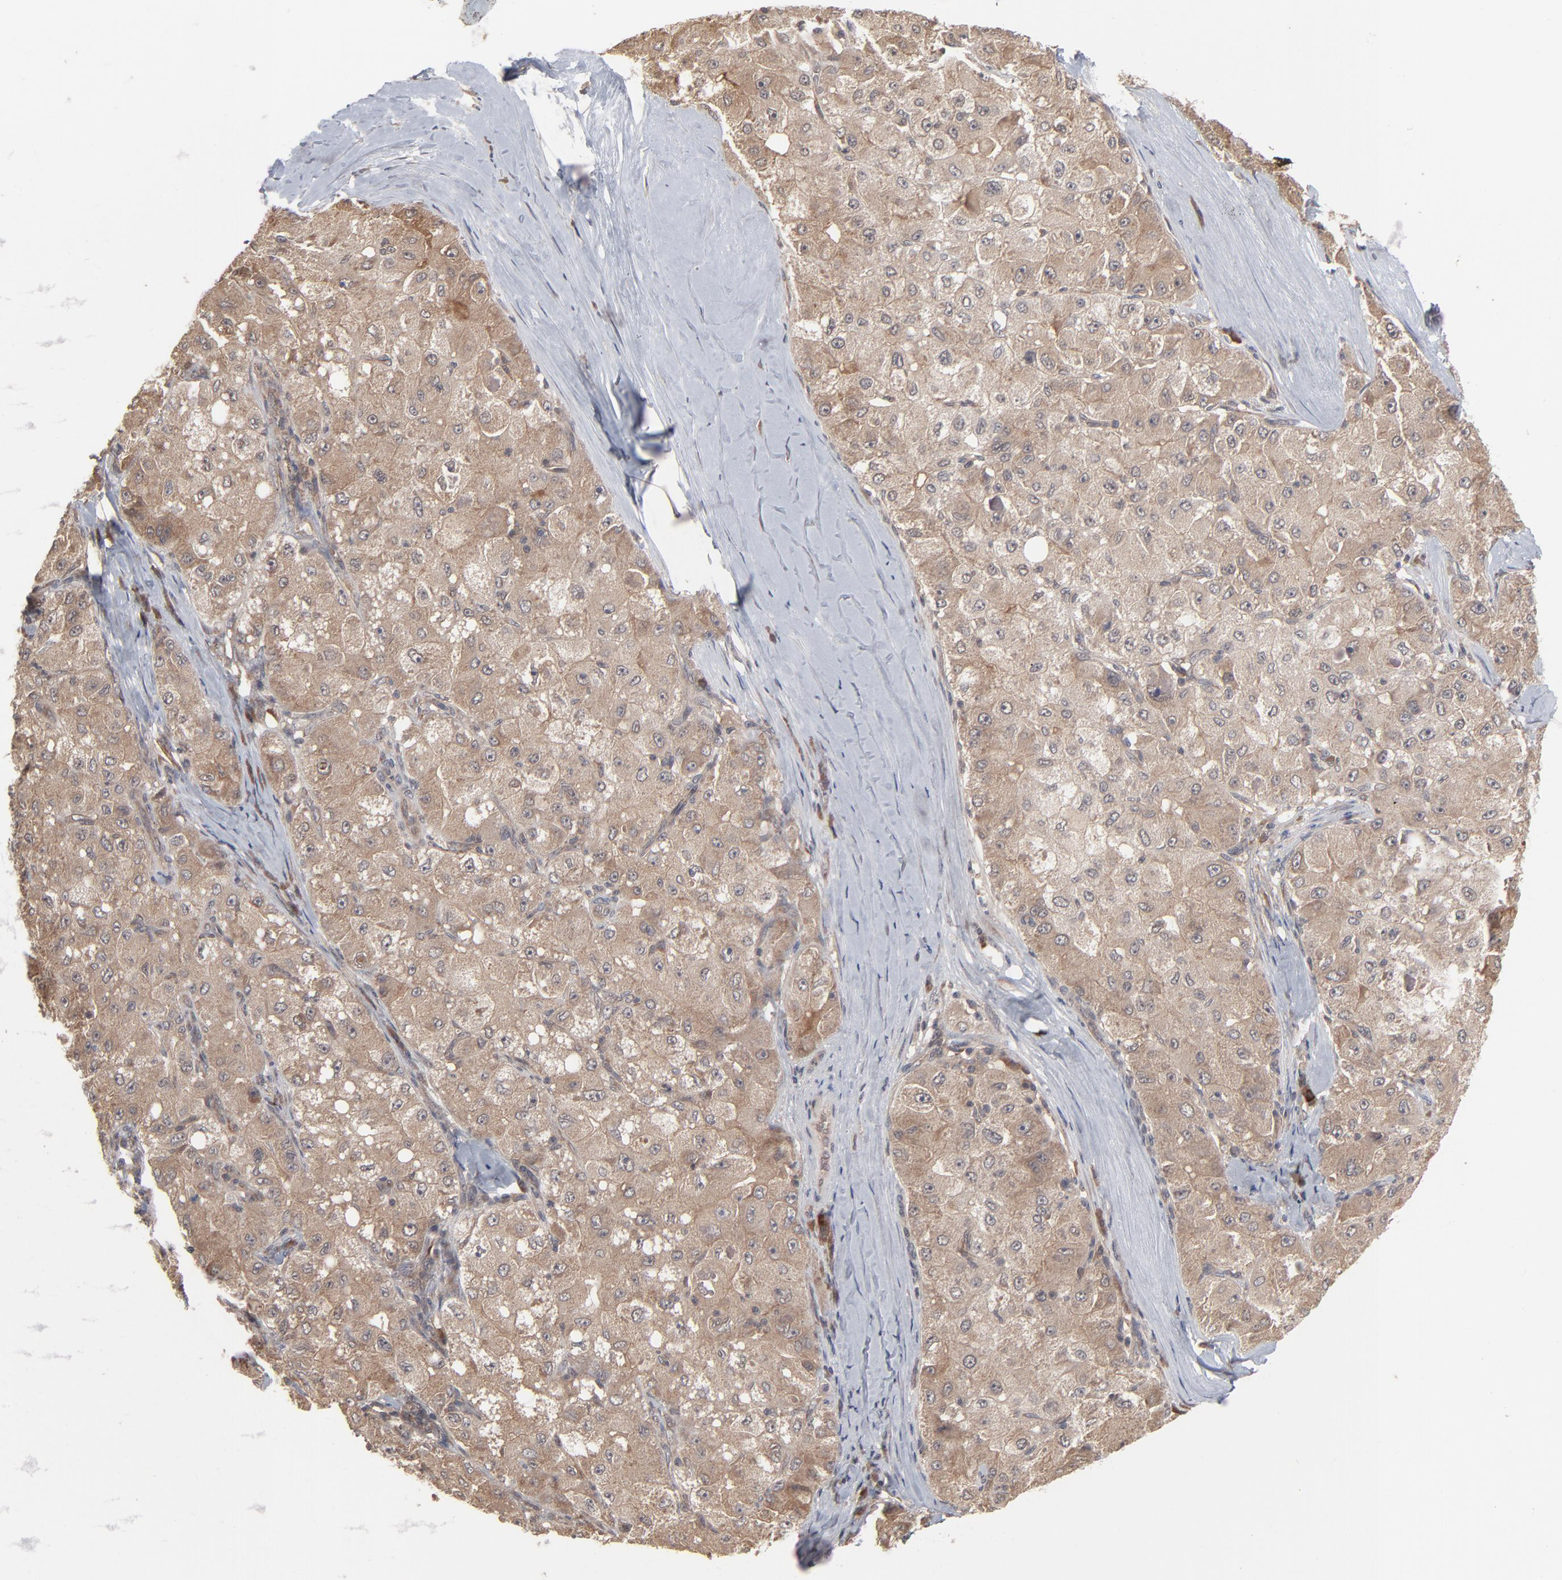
{"staining": {"intensity": "moderate", "quantity": ">75%", "location": "cytoplasmic/membranous"}, "tissue": "liver cancer", "cell_type": "Tumor cells", "image_type": "cancer", "snomed": [{"axis": "morphology", "description": "Carcinoma, Hepatocellular, NOS"}, {"axis": "topography", "description": "Liver"}], "caption": "A histopathology image showing moderate cytoplasmic/membranous staining in approximately >75% of tumor cells in hepatocellular carcinoma (liver), as visualized by brown immunohistochemical staining.", "gene": "SCFD1", "patient": {"sex": "male", "age": 80}}